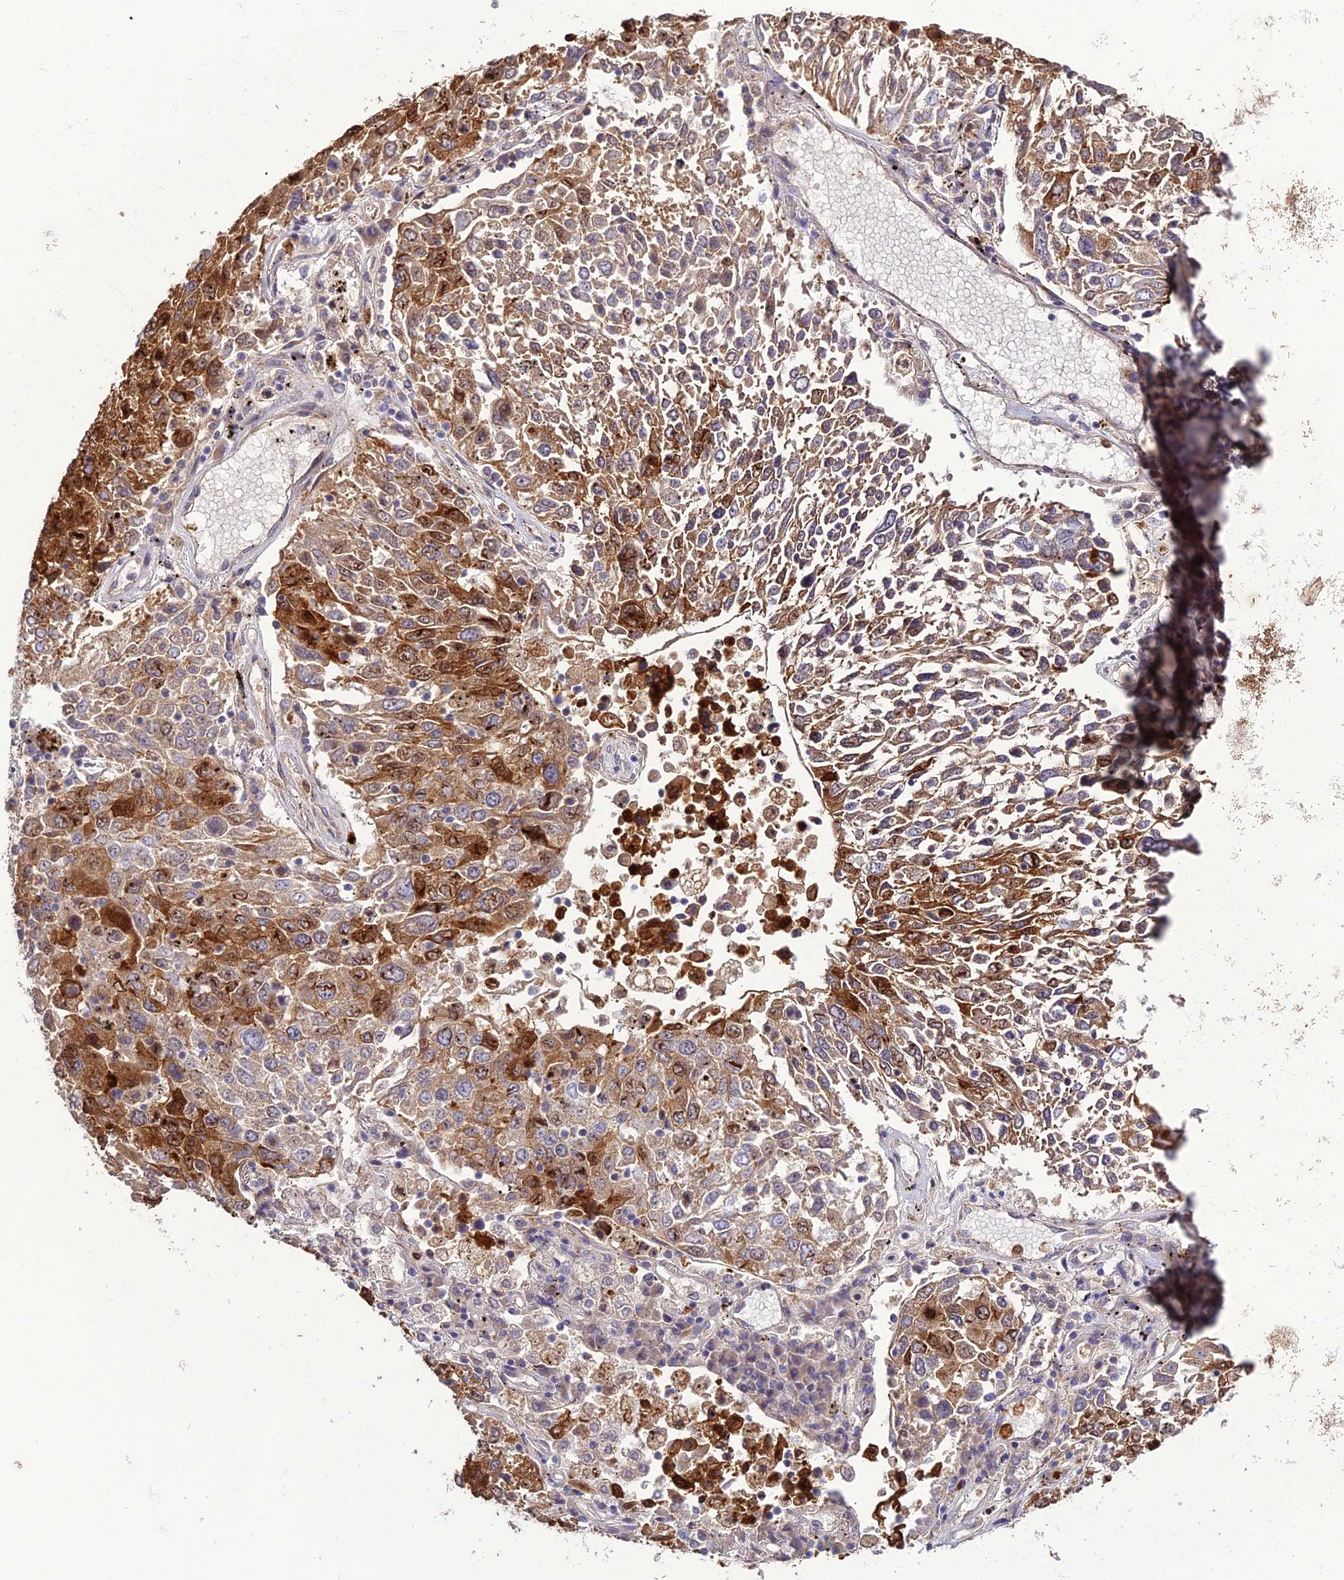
{"staining": {"intensity": "moderate", "quantity": "25%-75%", "location": "cytoplasmic/membranous"}, "tissue": "lung cancer", "cell_type": "Tumor cells", "image_type": "cancer", "snomed": [{"axis": "morphology", "description": "Squamous cell carcinoma, NOS"}, {"axis": "topography", "description": "Lung"}], "caption": "DAB (3,3'-diaminobenzidine) immunohistochemical staining of lung squamous cell carcinoma shows moderate cytoplasmic/membranous protein positivity in approximately 25%-75% of tumor cells.", "gene": "EID2", "patient": {"sex": "male", "age": 65}}